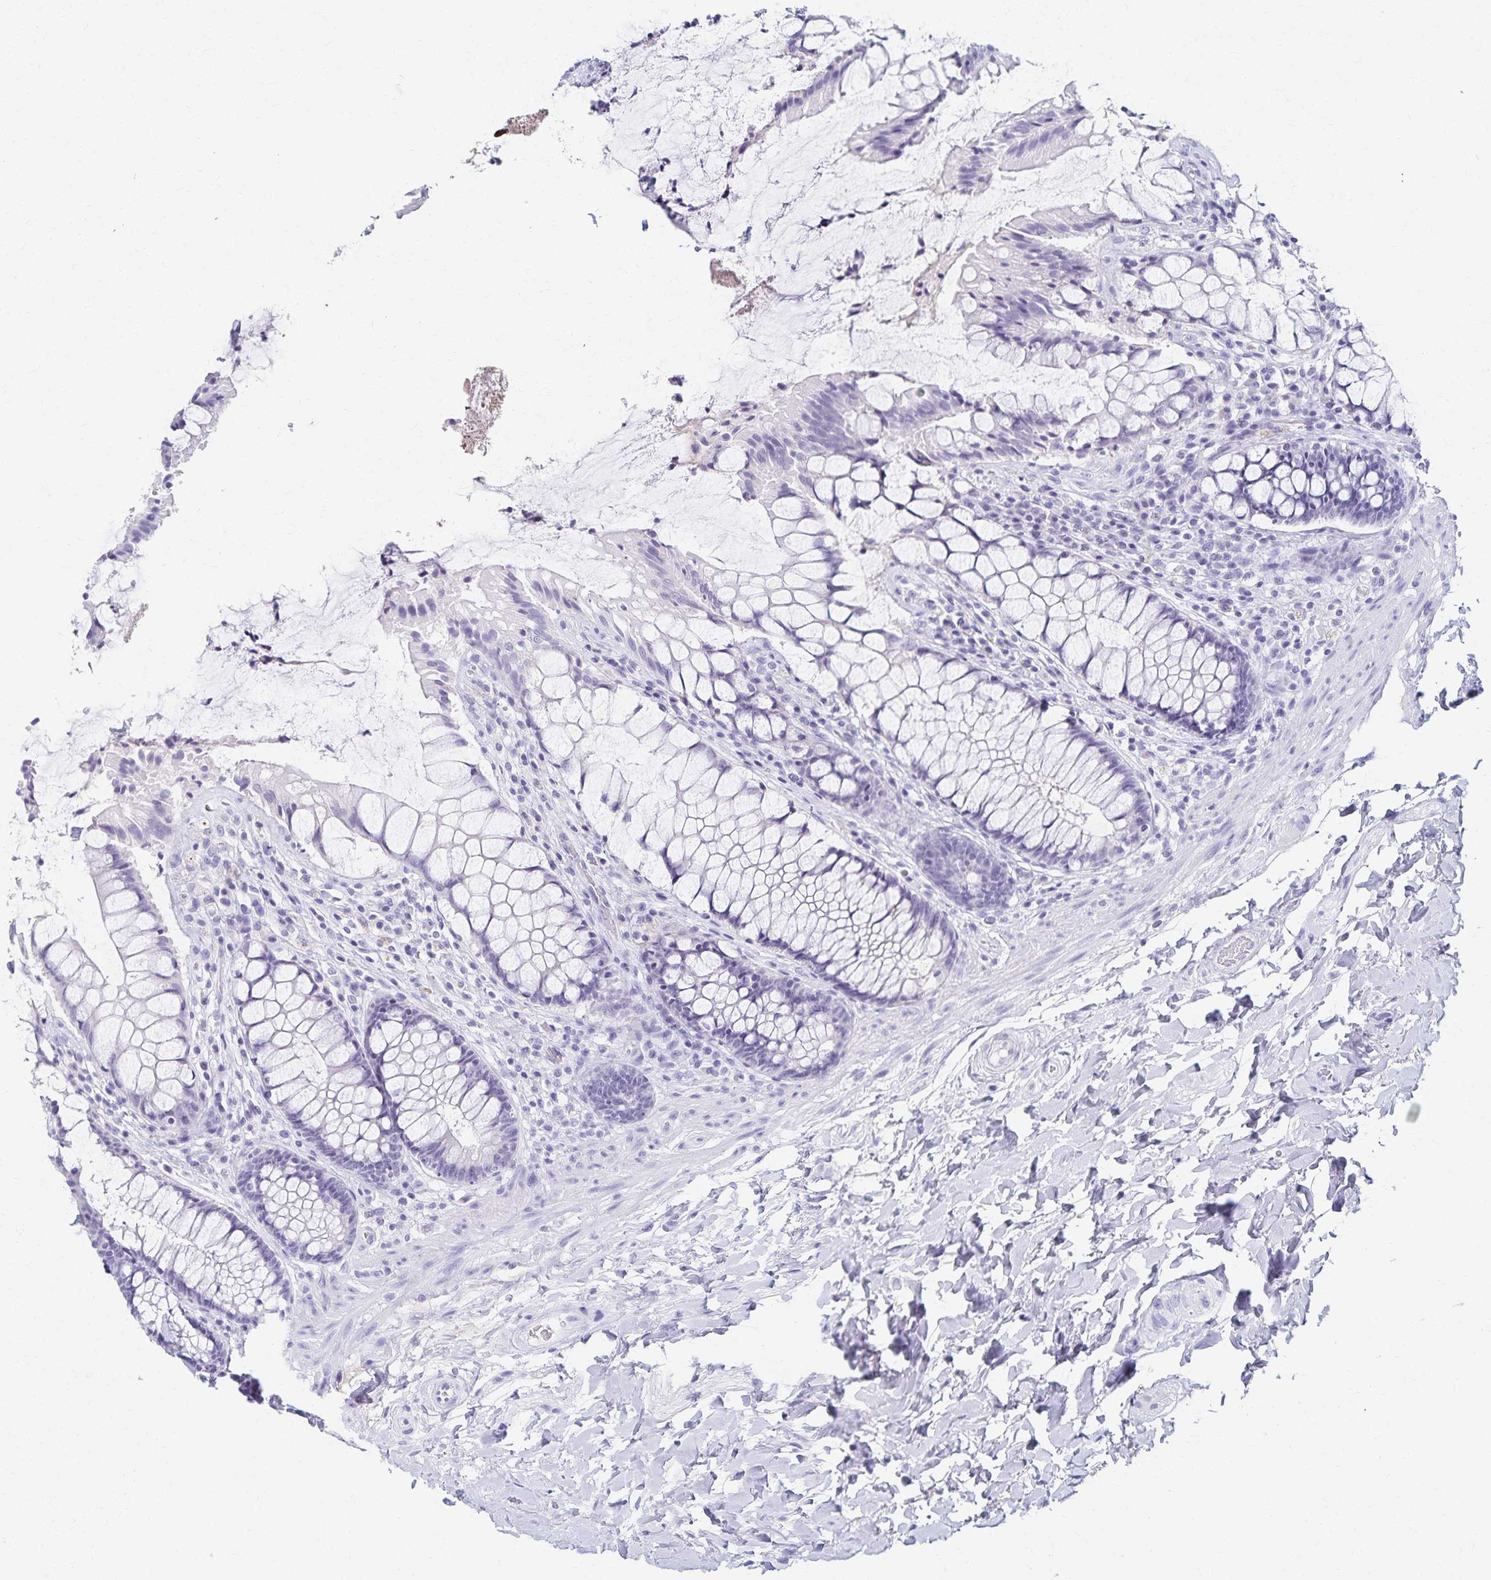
{"staining": {"intensity": "negative", "quantity": "none", "location": "none"}, "tissue": "rectum", "cell_type": "Glandular cells", "image_type": "normal", "snomed": [{"axis": "morphology", "description": "Normal tissue, NOS"}, {"axis": "topography", "description": "Rectum"}], "caption": "Human rectum stained for a protein using immunohistochemistry (IHC) displays no expression in glandular cells.", "gene": "C2orf50", "patient": {"sex": "female", "age": 58}}